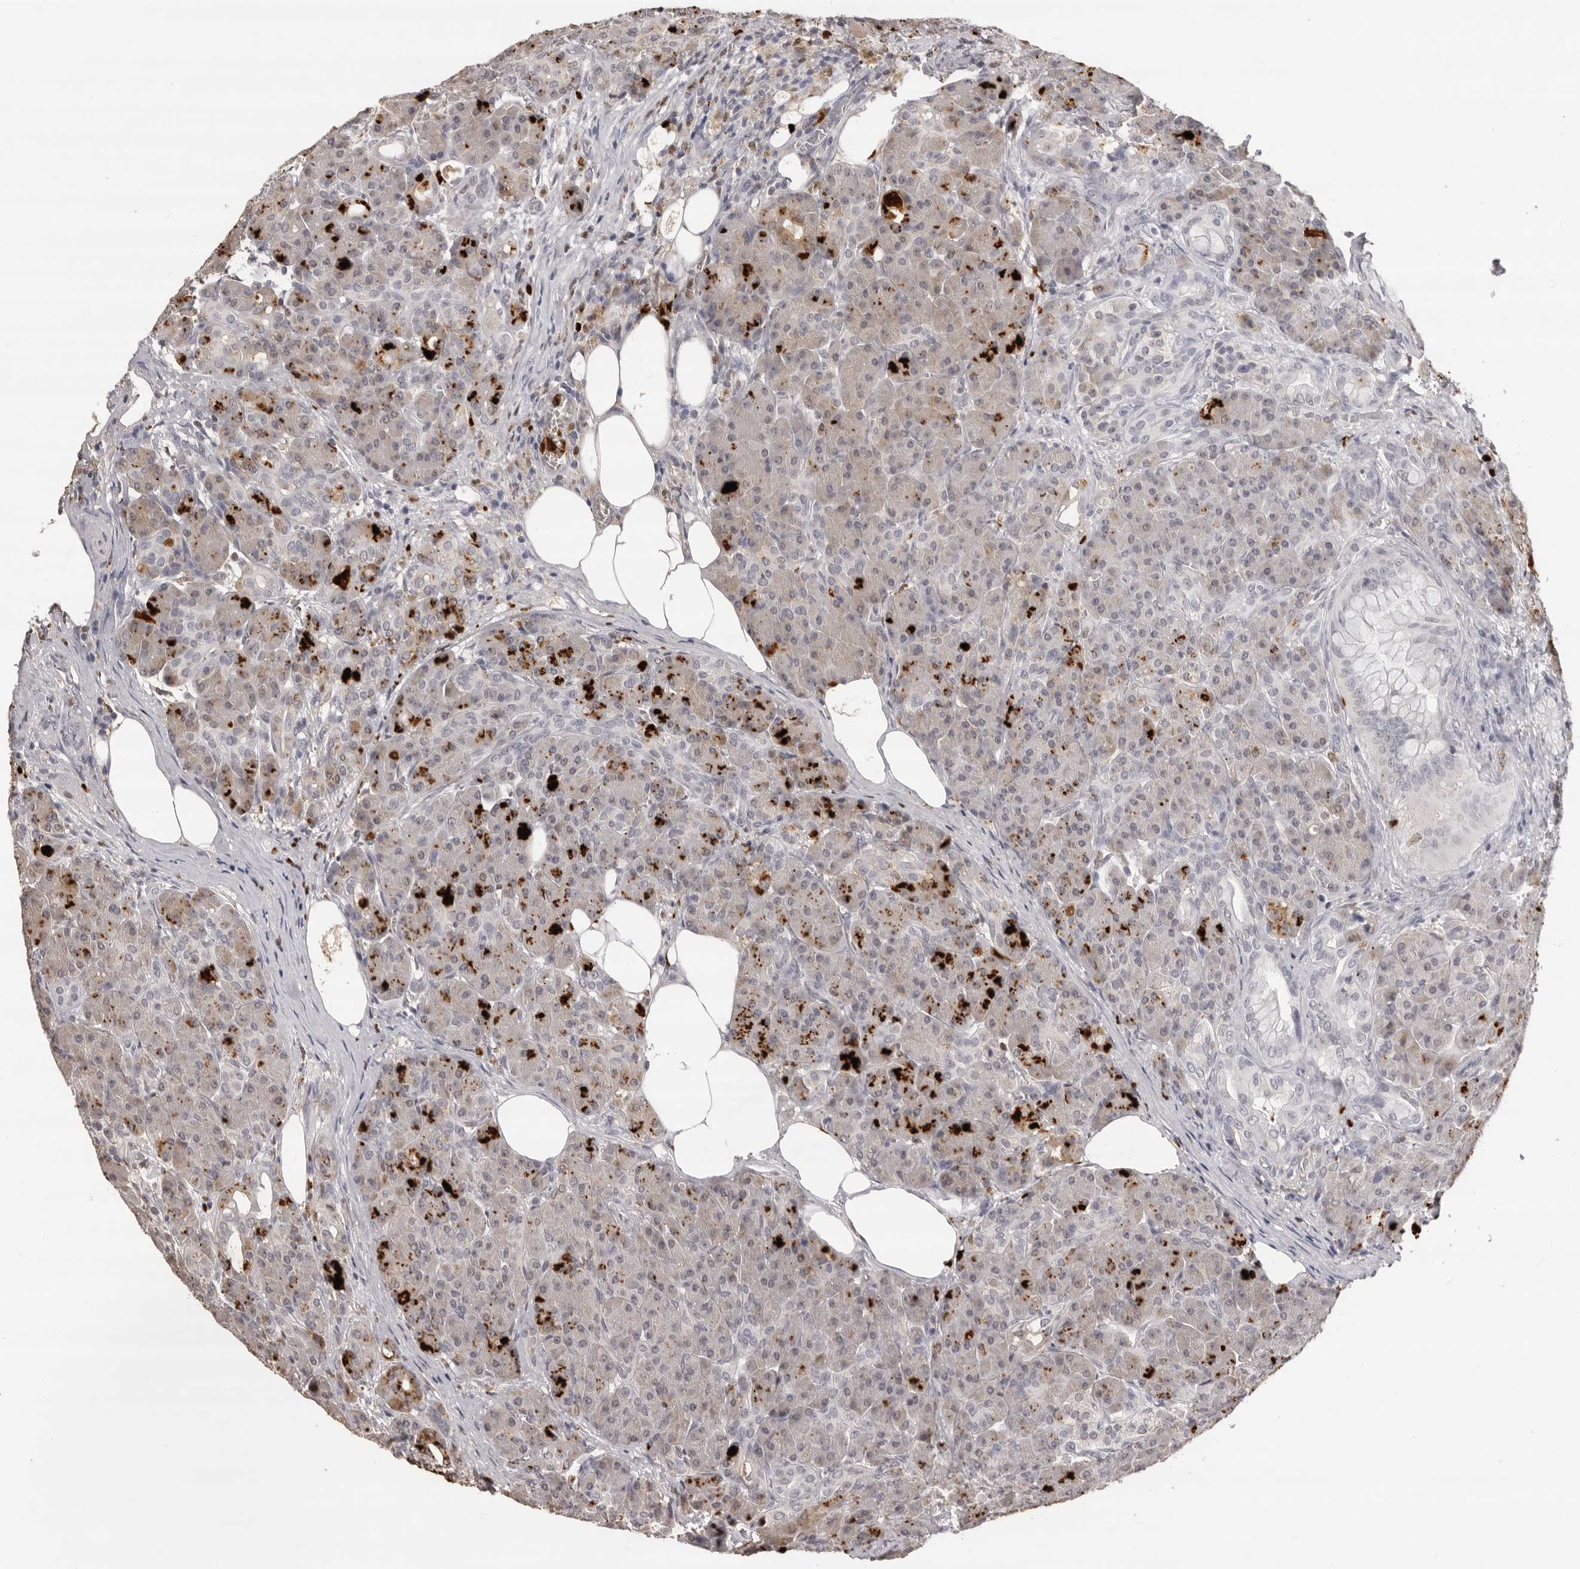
{"staining": {"intensity": "weak", "quantity": "25%-75%", "location": "cytoplasmic/membranous"}, "tissue": "pancreas", "cell_type": "Exocrine glandular cells", "image_type": "normal", "snomed": [{"axis": "morphology", "description": "Normal tissue, NOS"}, {"axis": "topography", "description": "Pancreas"}], "caption": "A high-resolution photomicrograph shows IHC staining of benign pancreas, which displays weak cytoplasmic/membranous positivity in about 25%-75% of exocrine glandular cells.", "gene": "IL31", "patient": {"sex": "male", "age": 63}}